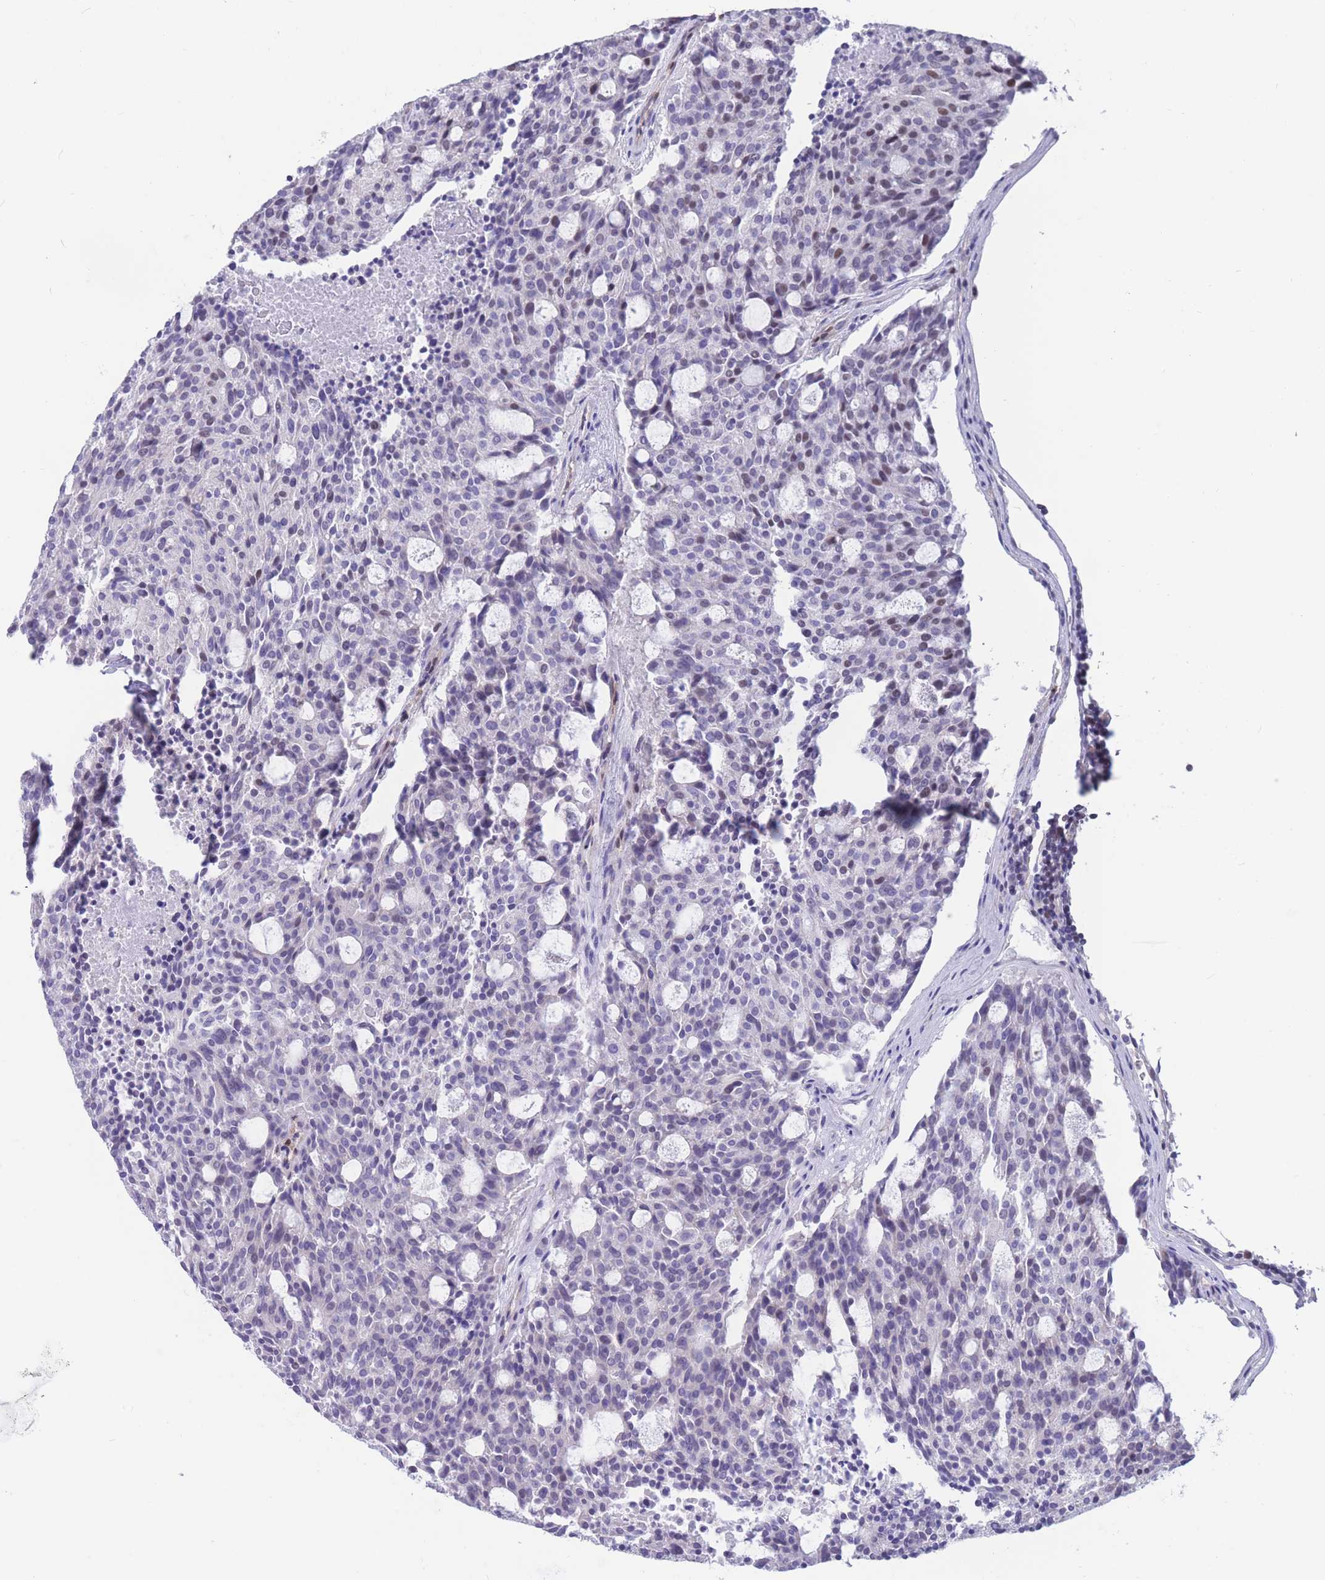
{"staining": {"intensity": "negative", "quantity": "none", "location": "none"}, "tissue": "carcinoid", "cell_type": "Tumor cells", "image_type": "cancer", "snomed": [{"axis": "morphology", "description": "Carcinoid, malignant, NOS"}, {"axis": "topography", "description": "Pancreas"}], "caption": "Immunohistochemistry of human carcinoid (malignant) reveals no positivity in tumor cells.", "gene": "NASP", "patient": {"sex": "female", "age": 54}}